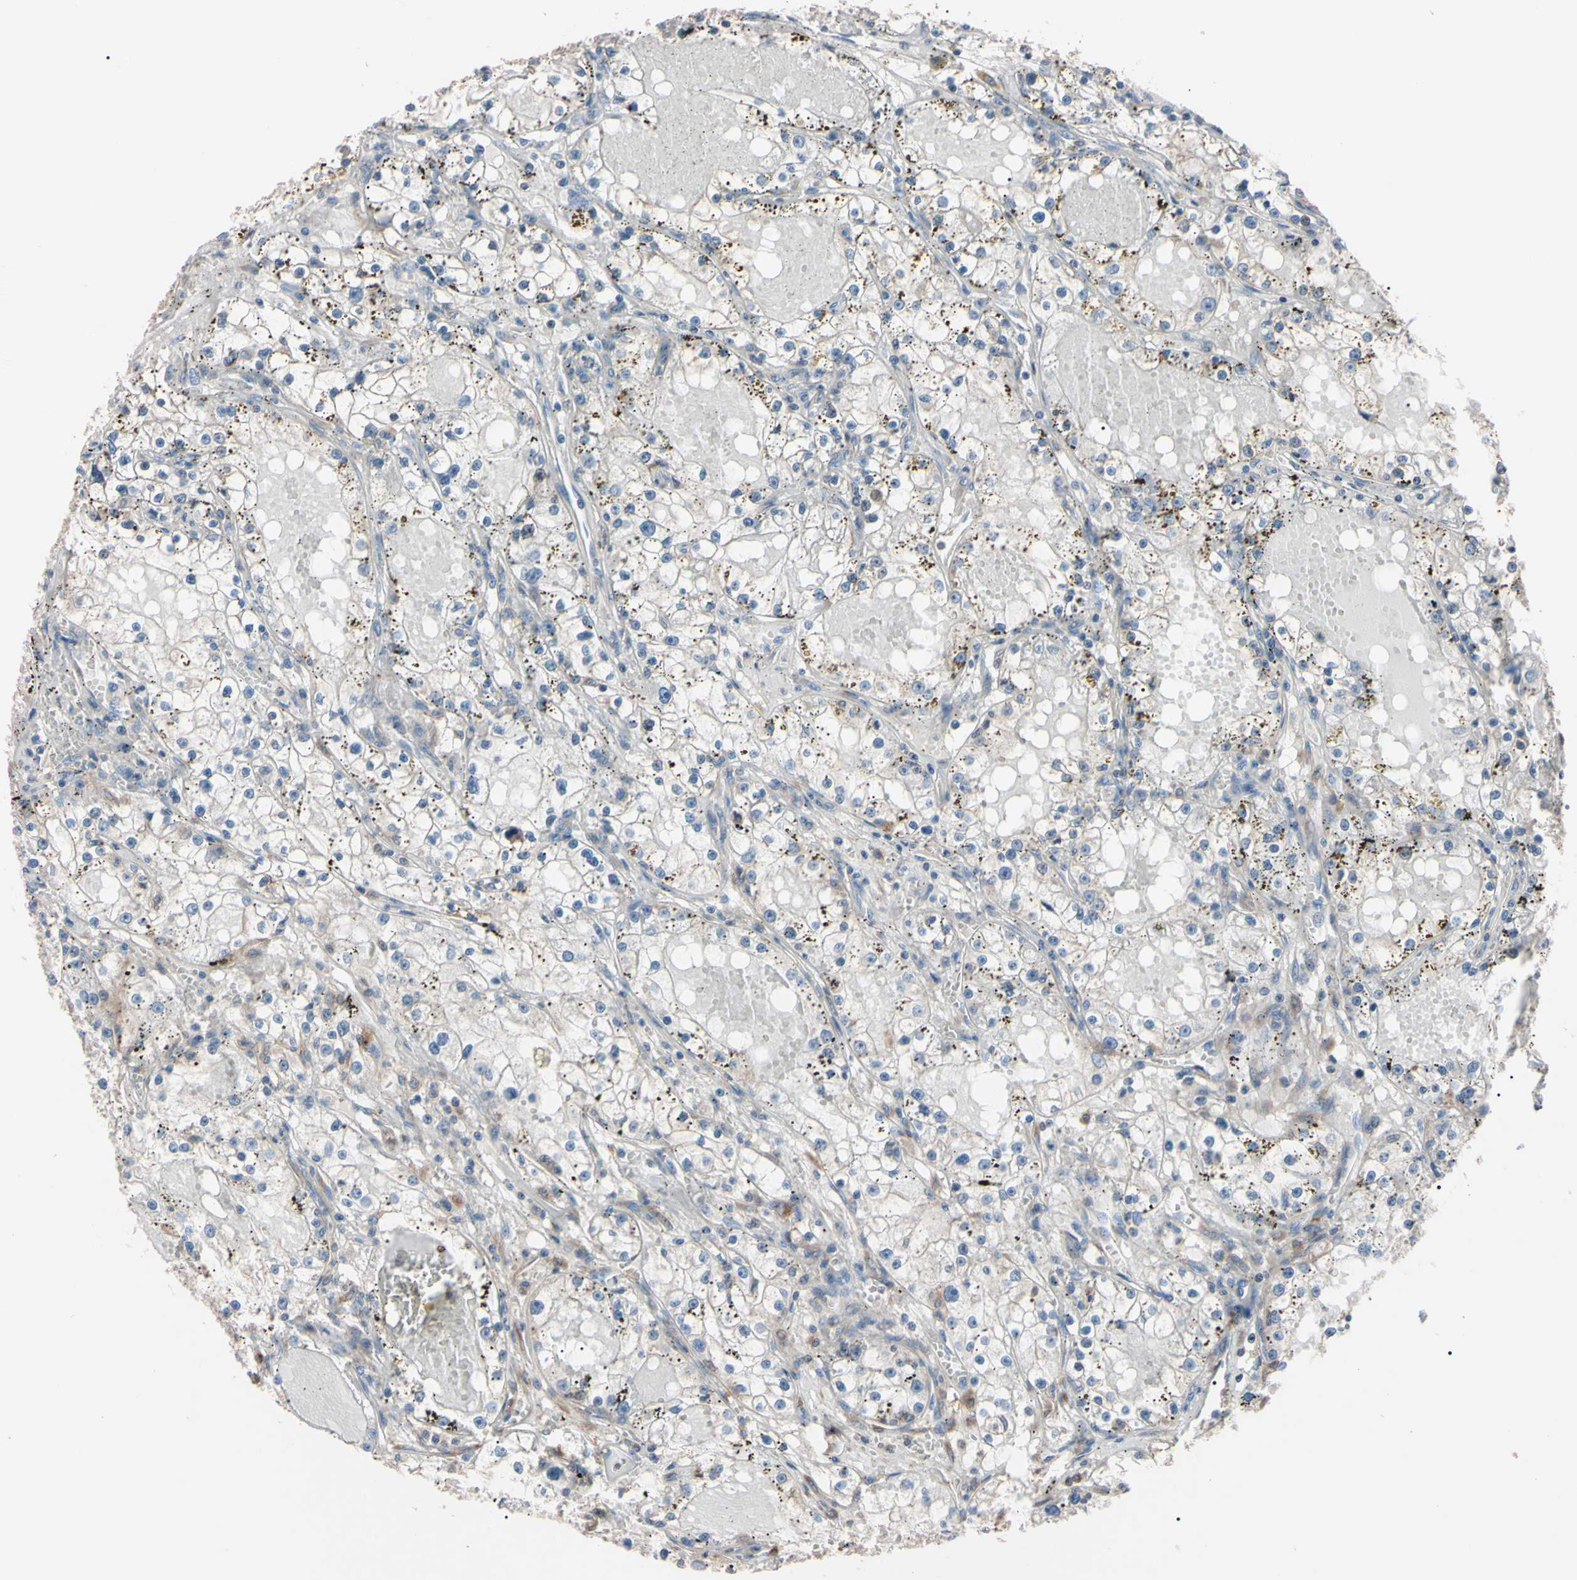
{"staining": {"intensity": "weak", "quantity": "<25%", "location": "cytoplasmic/membranous"}, "tissue": "renal cancer", "cell_type": "Tumor cells", "image_type": "cancer", "snomed": [{"axis": "morphology", "description": "Adenocarcinoma, NOS"}, {"axis": "topography", "description": "Kidney"}], "caption": "Immunohistochemistry (IHC) histopathology image of renal adenocarcinoma stained for a protein (brown), which exhibits no expression in tumor cells.", "gene": "PRKACA", "patient": {"sex": "male", "age": 56}}